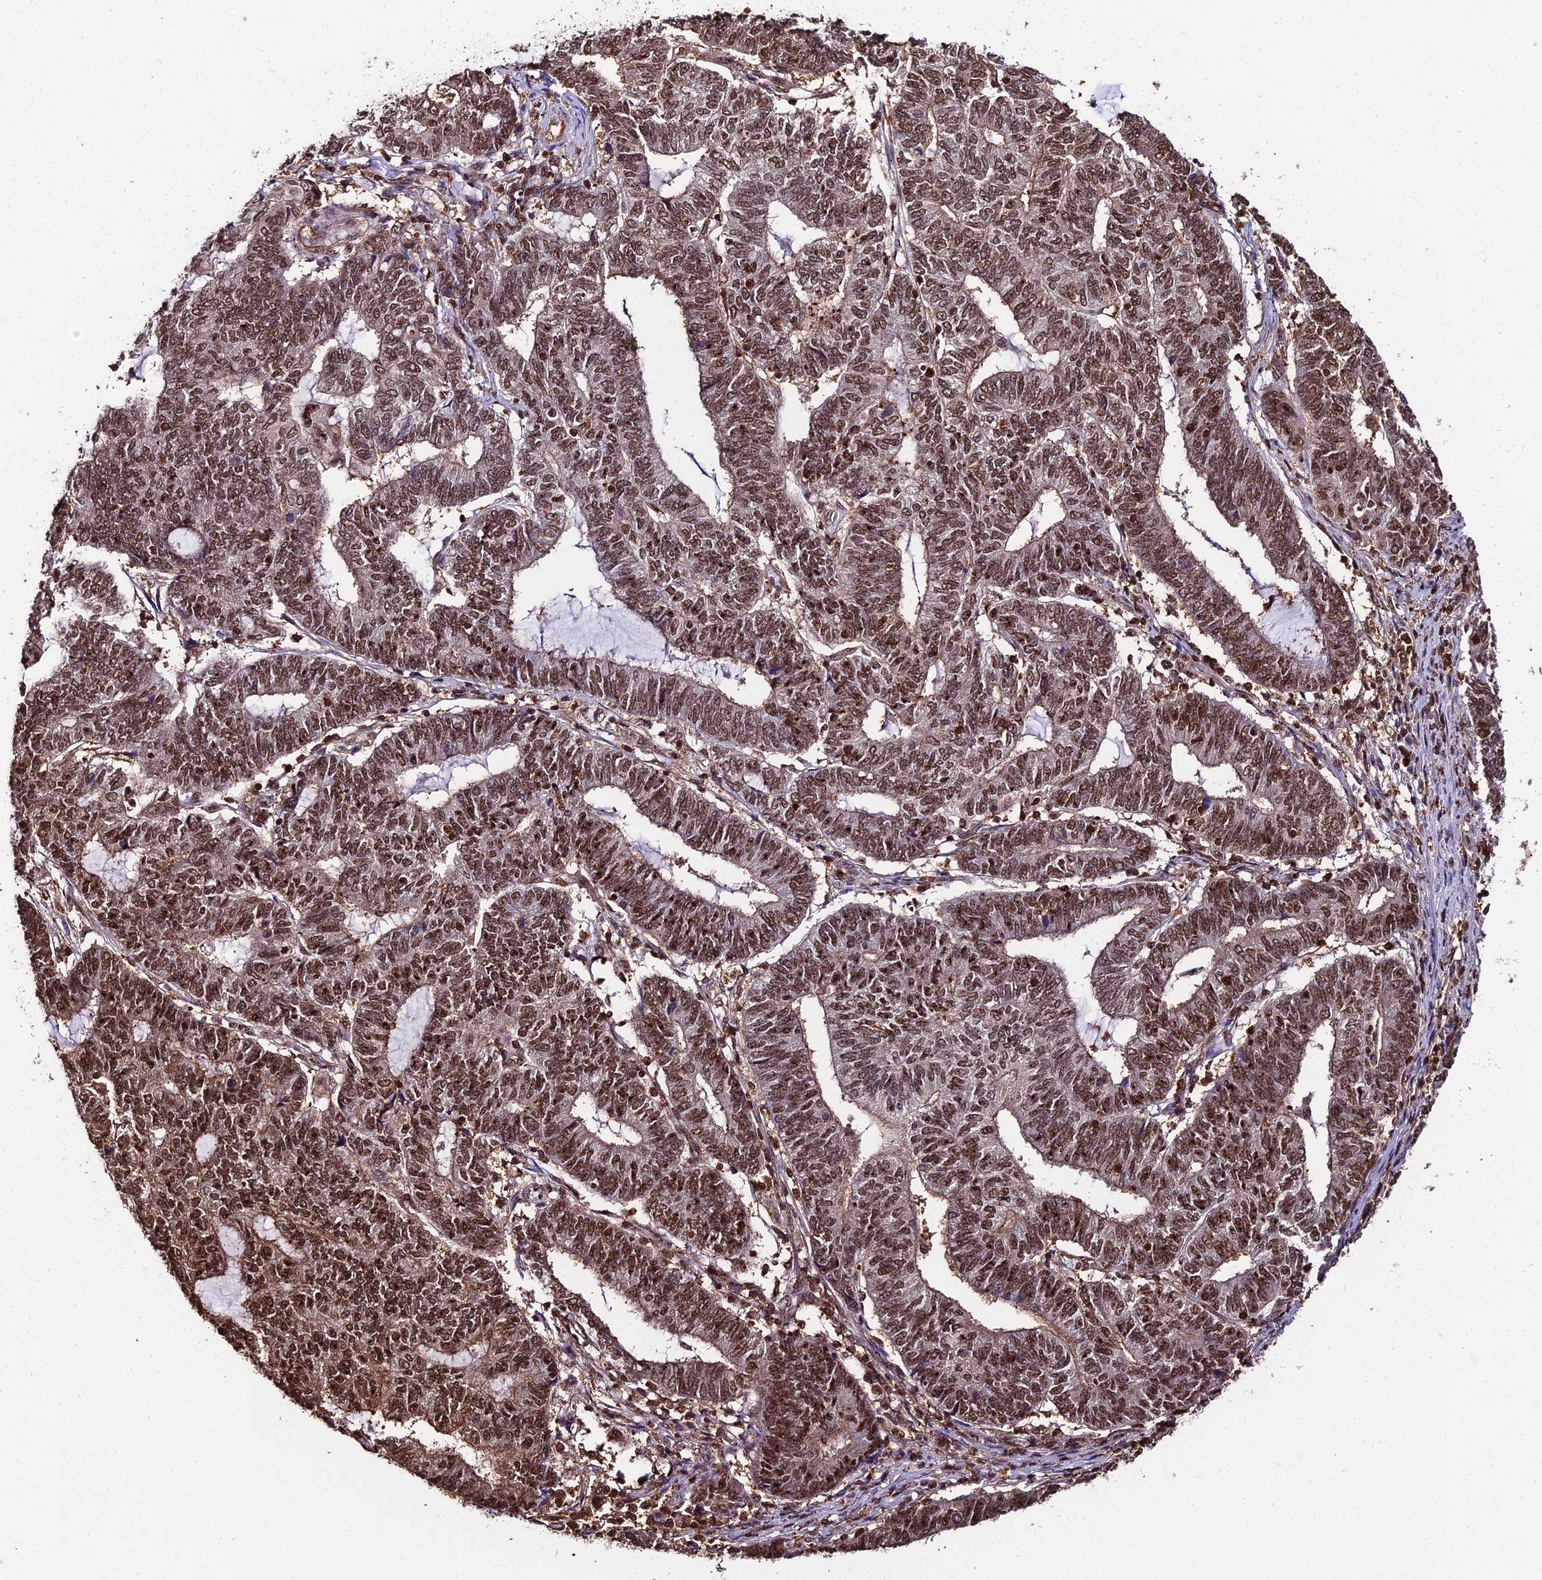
{"staining": {"intensity": "moderate", "quantity": ">75%", "location": "nuclear"}, "tissue": "endometrial cancer", "cell_type": "Tumor cells", "image_type": "cancer", "snomed": [{"axis": "morphology", "description": "Adenocarcinoma, NOS"}, {"axis": "topography", "description": "Uterus"}, {"axis": "topography", "description": "Endometrium"}], "caption": "This micrograph demonstrates endometrial cancer (adenocarcinoma) stained with IHC to label a protein in brown. The nuclear of tumor cells show moderate positivity for the protein. Nuclei are counter-stained blue.", "gene": "PPP4C", "patient": {"sex": "female", "age": 70}}